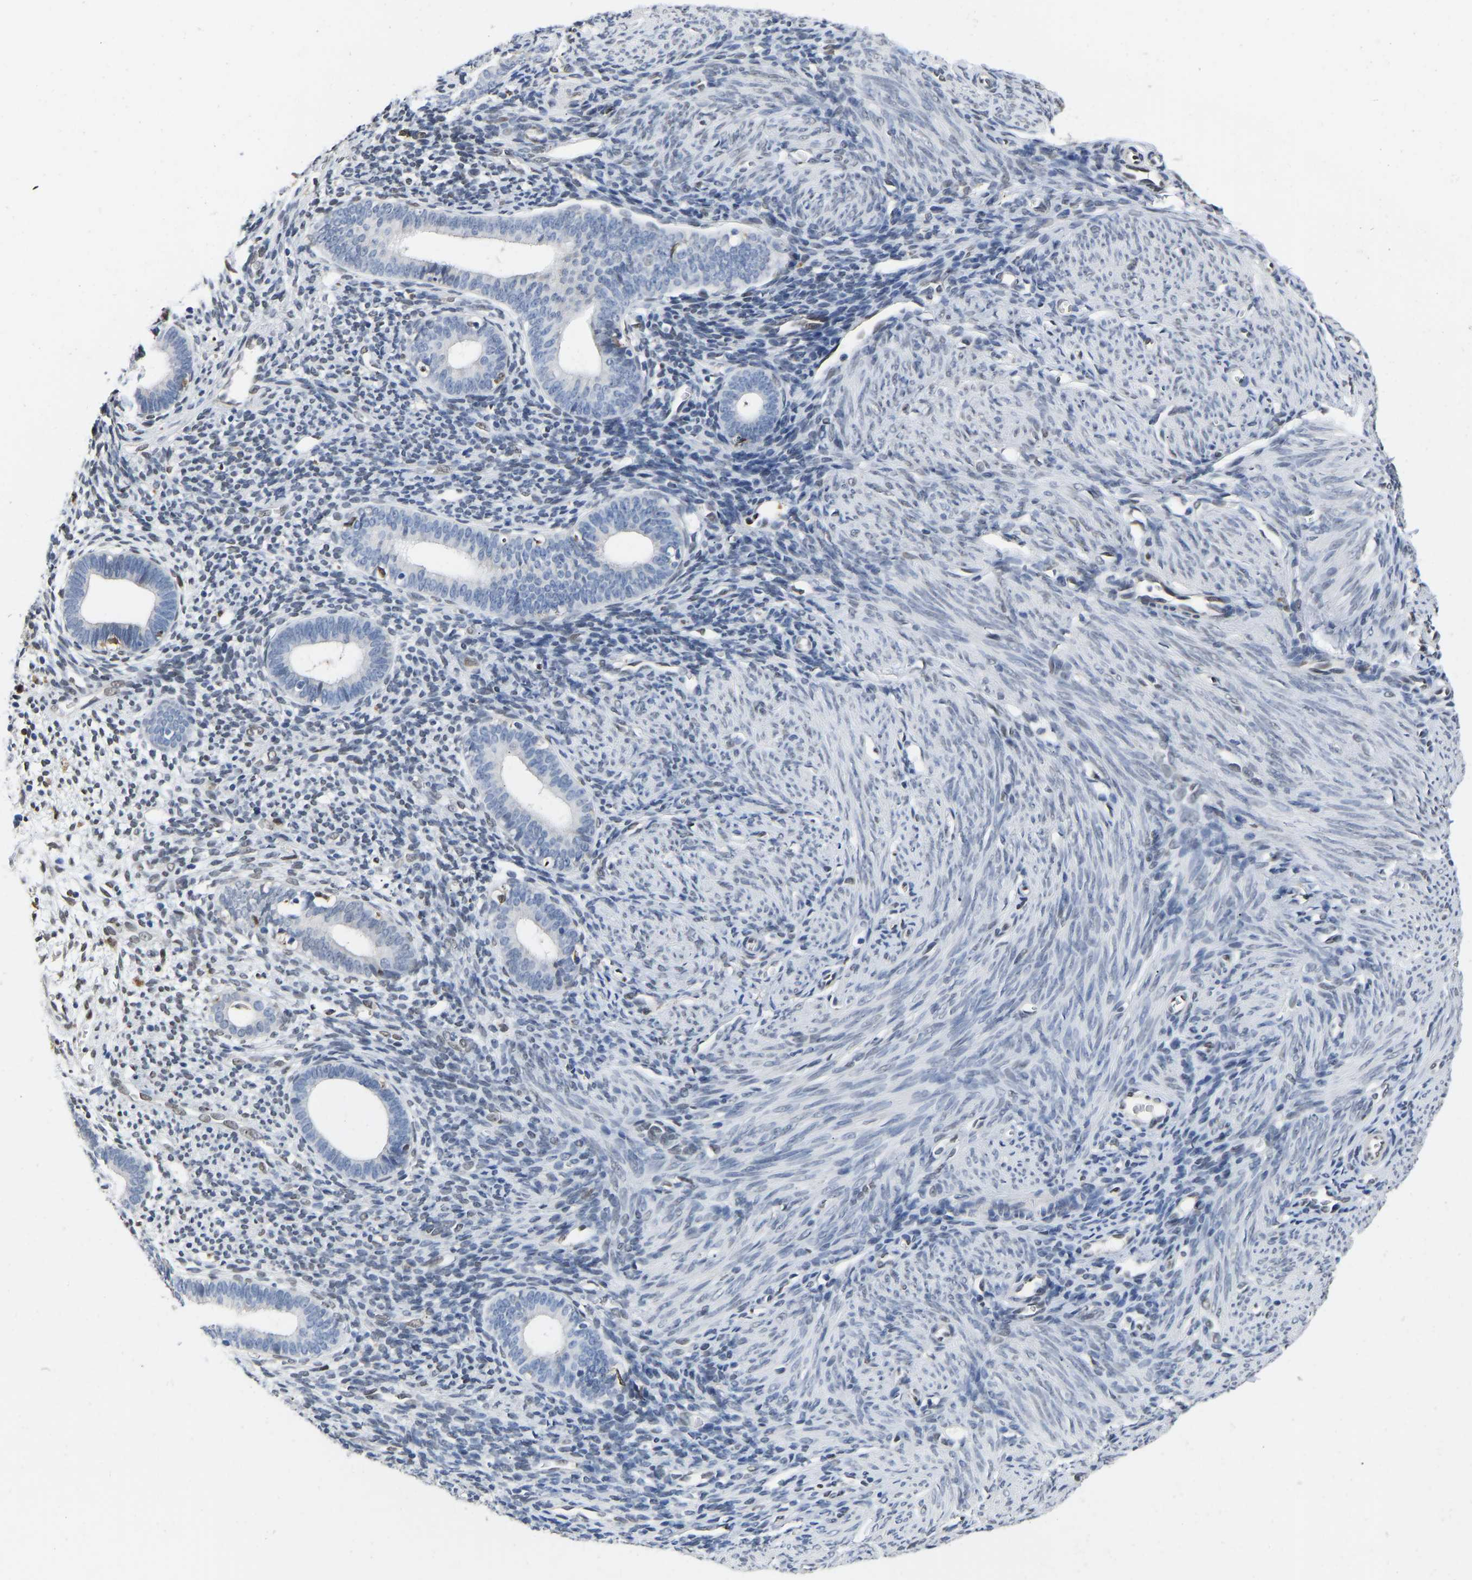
{"staining": {"intensity": "weak", "quantity": "<25%", "location": "nuclear"}, "tissue": "endometrium", "cell_type": "Cells in endometrial stroma", "image_type": "normal", "snomed": [{"axis": "morphology", "description": "Normal tissue, NOS"}, {"axis": "morphology", "description": "Adenocarcinoma, NOS"}, {"axis": "topography", "description": "Endometrium"}], "caption": "Immunohistochemistry histopathology image of benign endometrium: endometrium stained with DAB demonstrates no significant protein positivity in cells in endometrial stroma.", "gene": "QKI", "patient": {"sex": "female", "age": 57}}